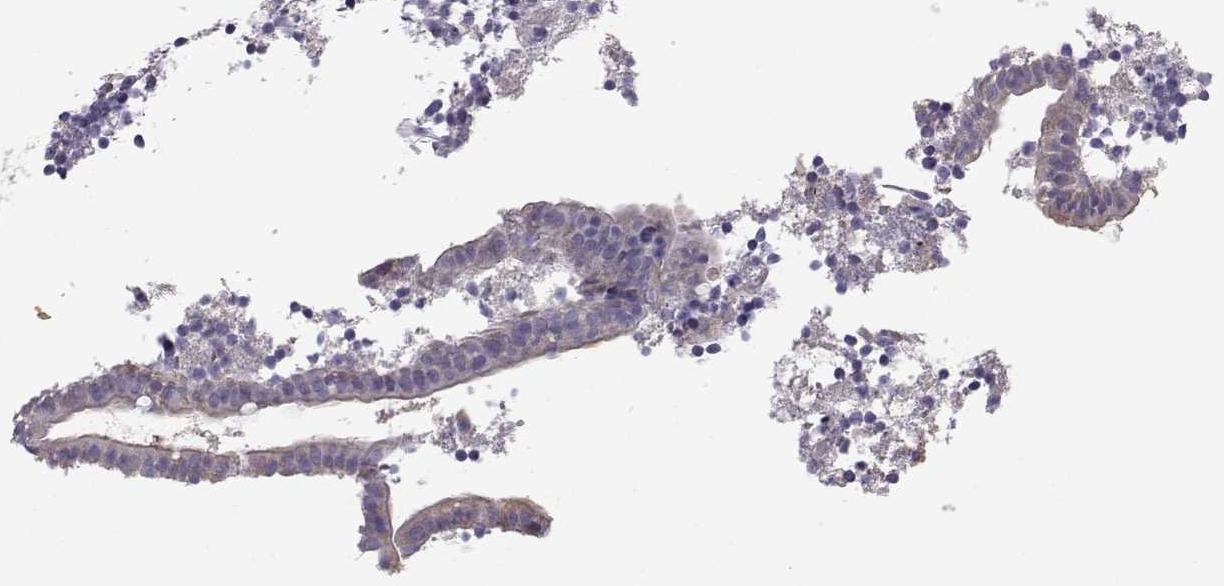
{"staining": {"intensity": "negative", "quantity": "none", "location": "none"}, "tissue": "appendix", "cell_type": "Glandular cells", "image_type": "normal", "snomed": [{"axis": "morphology", "description": "Normal tissue, NOS"}, {"axis": "topography", "description": "Appendix"}], "caption": "The micrograph reveals no staining of glandular cells in unremarkable appendix.", "gene": "KCNMB4", "patient": {"sex": "female", "age": 32}}